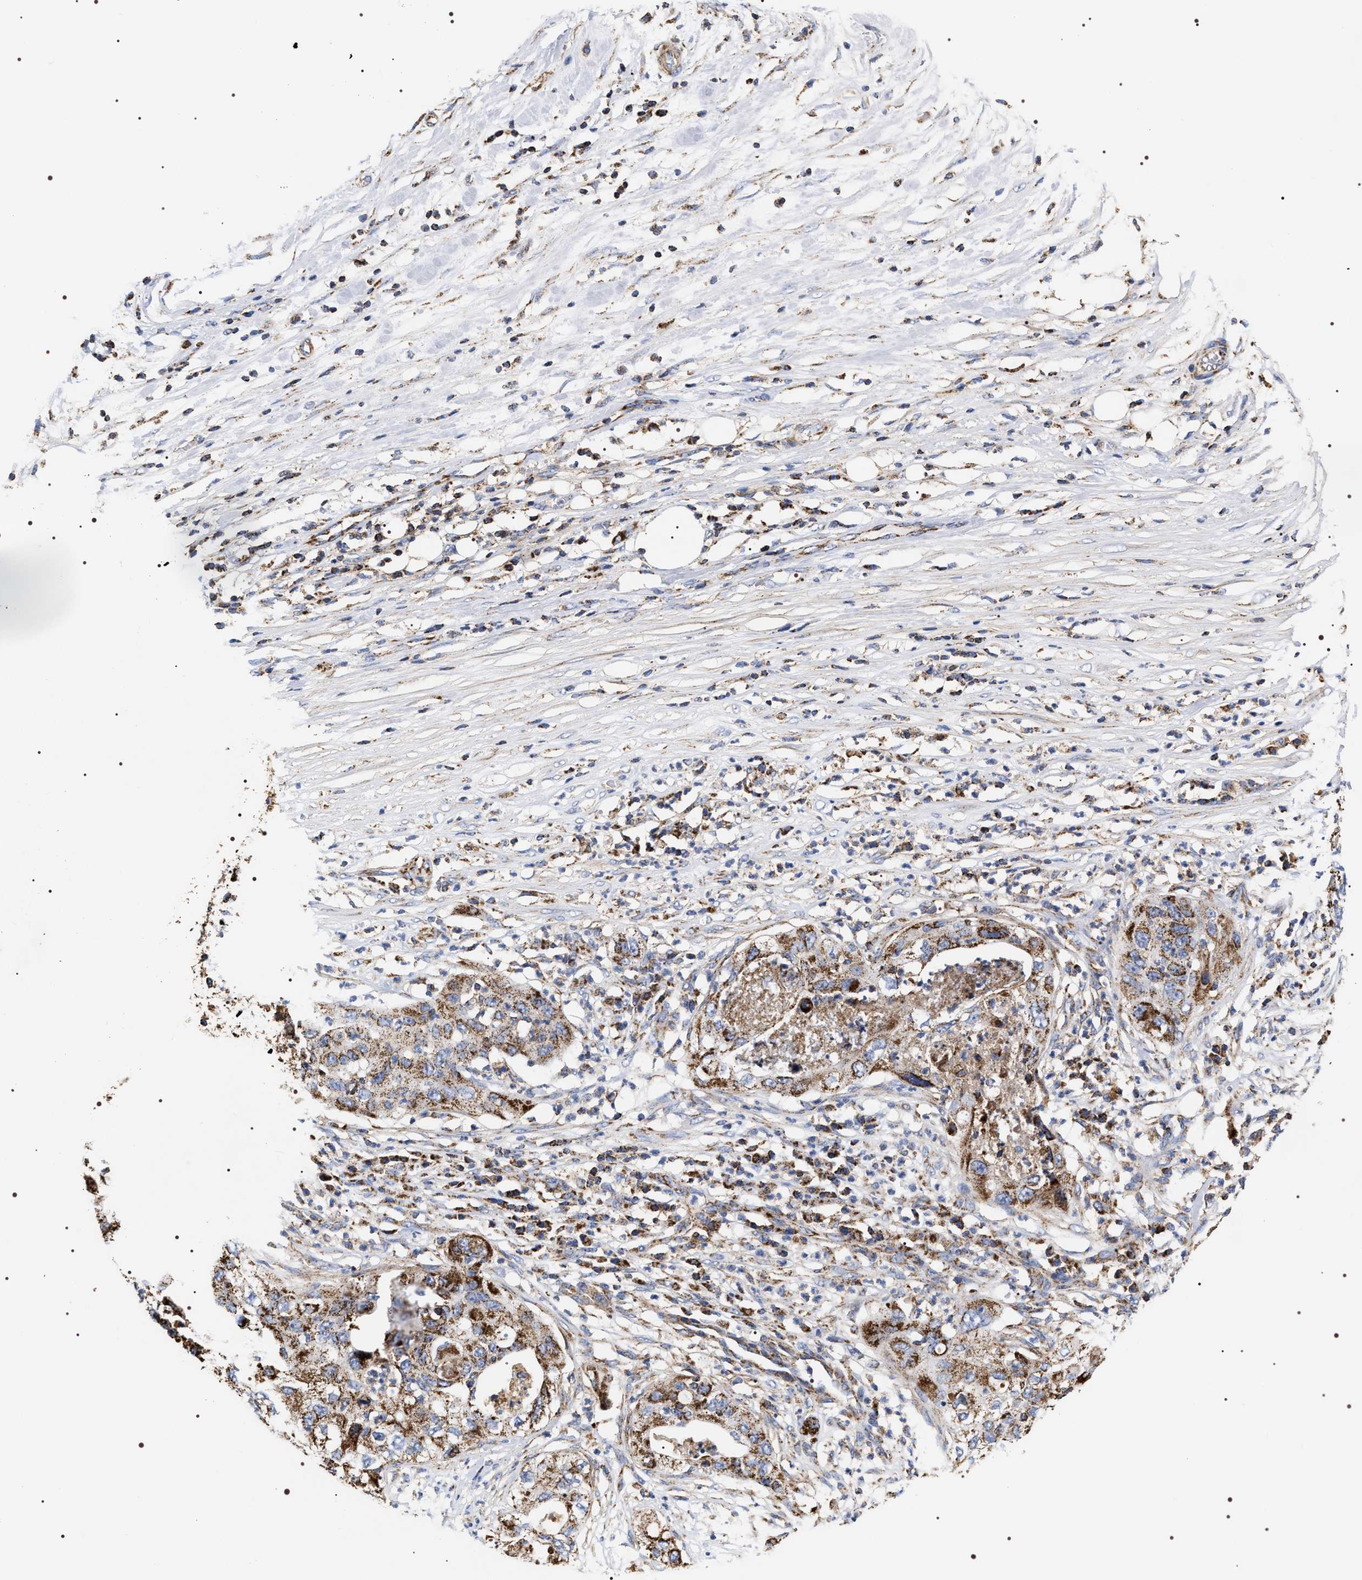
{"staining": {"intensity": "strong", "quantity": ">75%", "location": "cytoplasmic/membranous"}, "tissue": "pancreatic cancer", "cell_type": "Tumor cells", "image_type": "cancer", "snomed": [{"axis": "morphology", "description": "Adenocarcinoma, NOS"}, {"axis": "topography", "description": "Pancreas"}], "caption": "Pancreatic adenocarcinoma stained for a protein displays strong cytoplasmic/membranous positivity in tumor cells.", "gene": "COG5", "patient": {"sex": "female", "age": 78}}